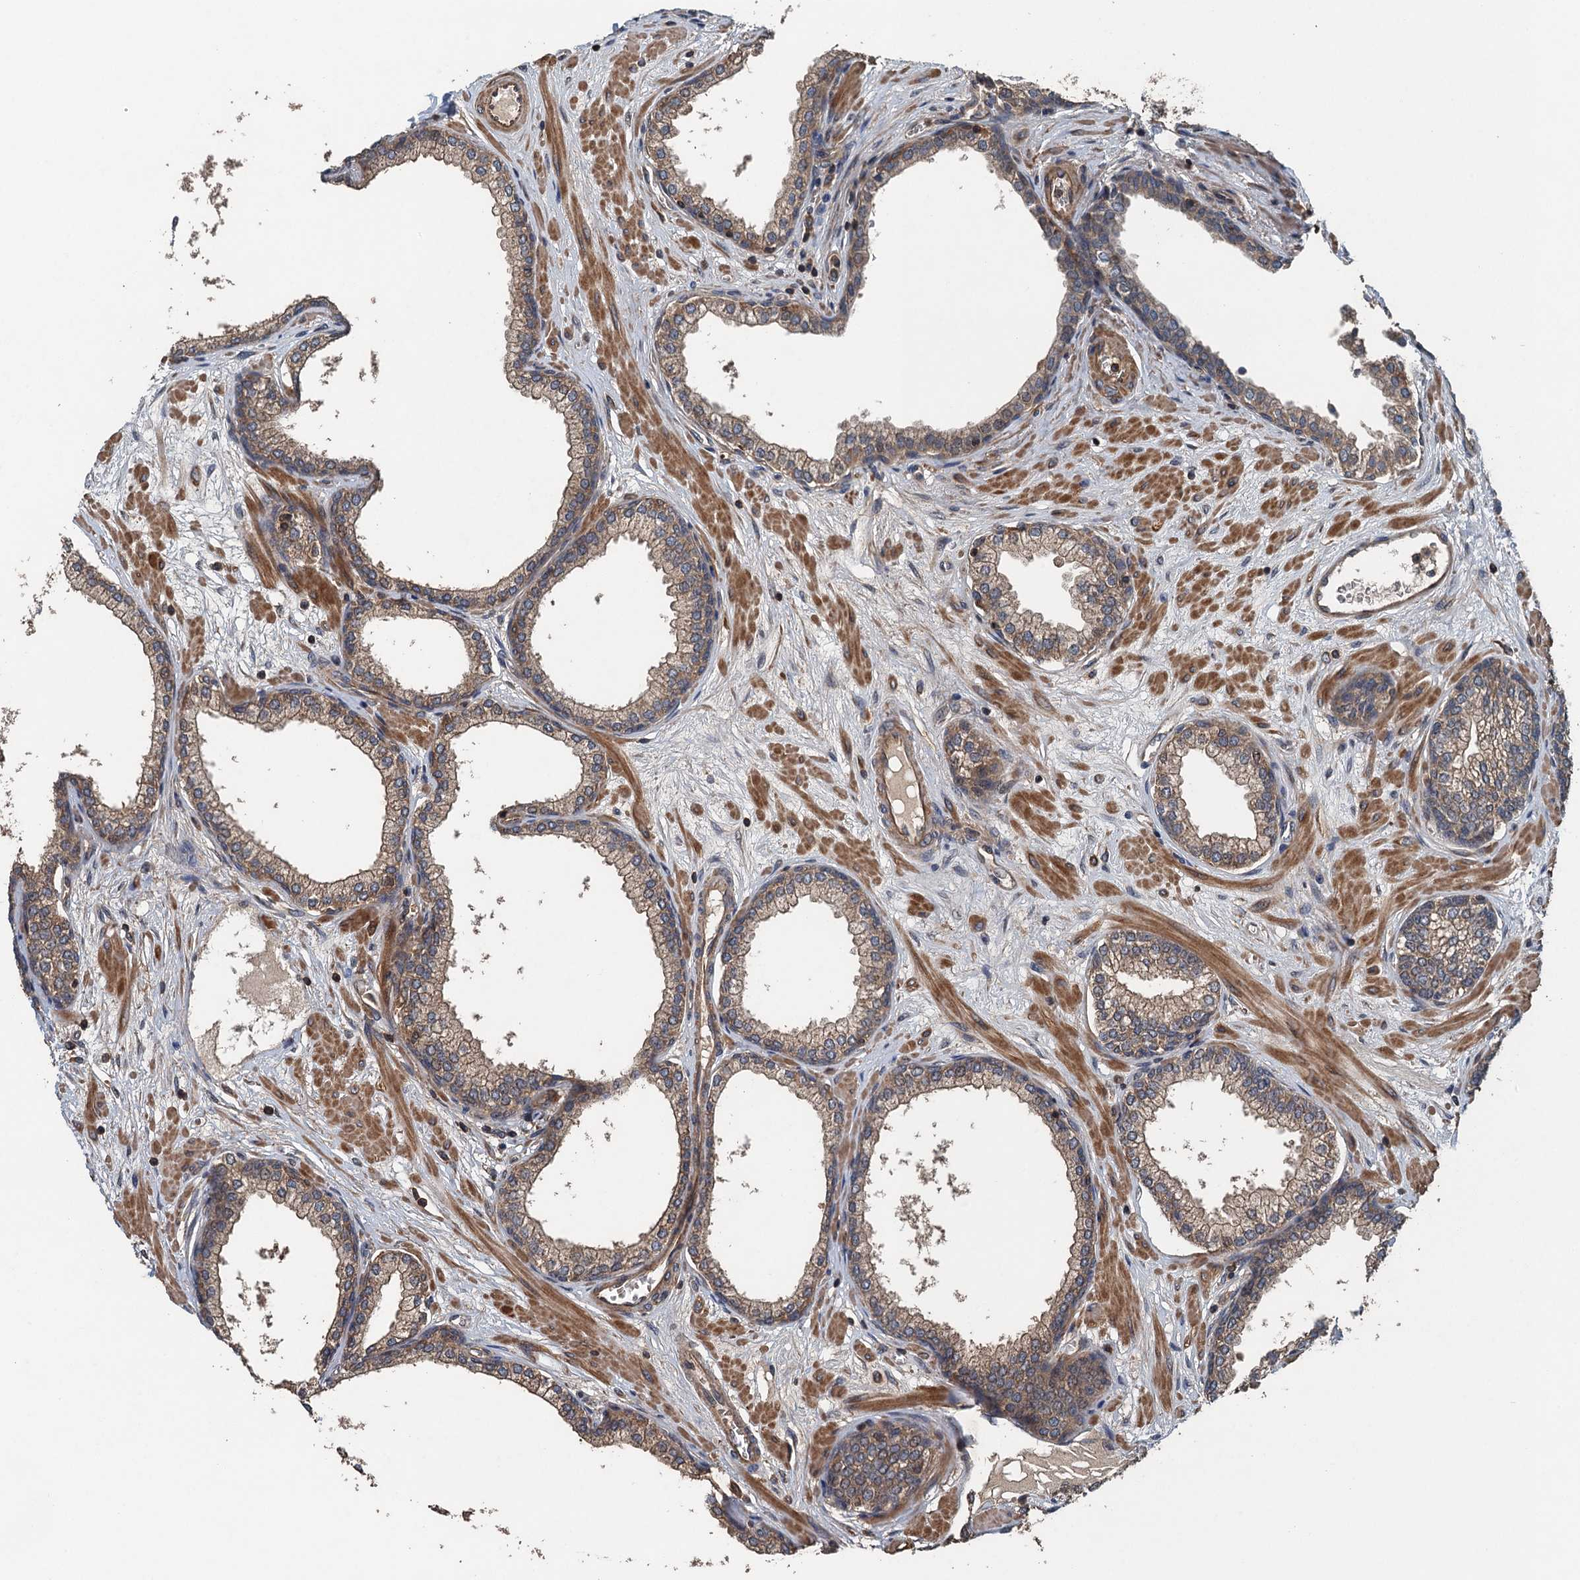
{"staining": {"intensity": "moderate", "quantity": ">75%", "location": "cytoplasmic/membranous"}, "tissue": "prostate", "cell_type": "Glandular cells", "image_type": "normal", "snomed": [{"axis": "morphology", "description": "Normal tissue, NOS"}, {"axis": "morphology", "description": "Urothelial carcinoma, Low grade"}, {"axis": "topography", "description": "Urinary bladder"}, {"axis": "topography", "description": "Prostate"}], "caption": "Immunohistochemical staining of unremarkable prostate exhibits >75% levels of moderate cytoplasmic/membranous protein staining in approximately >75% of glandular cells. Using DAB (3,3'-diaminobenzidine) (brown) and hematoxylin (blue) stains, captured at high magnification using brightfield microscopy.", "gene": "BORCS5", "patient": {"sex": "male", "age": 60}}